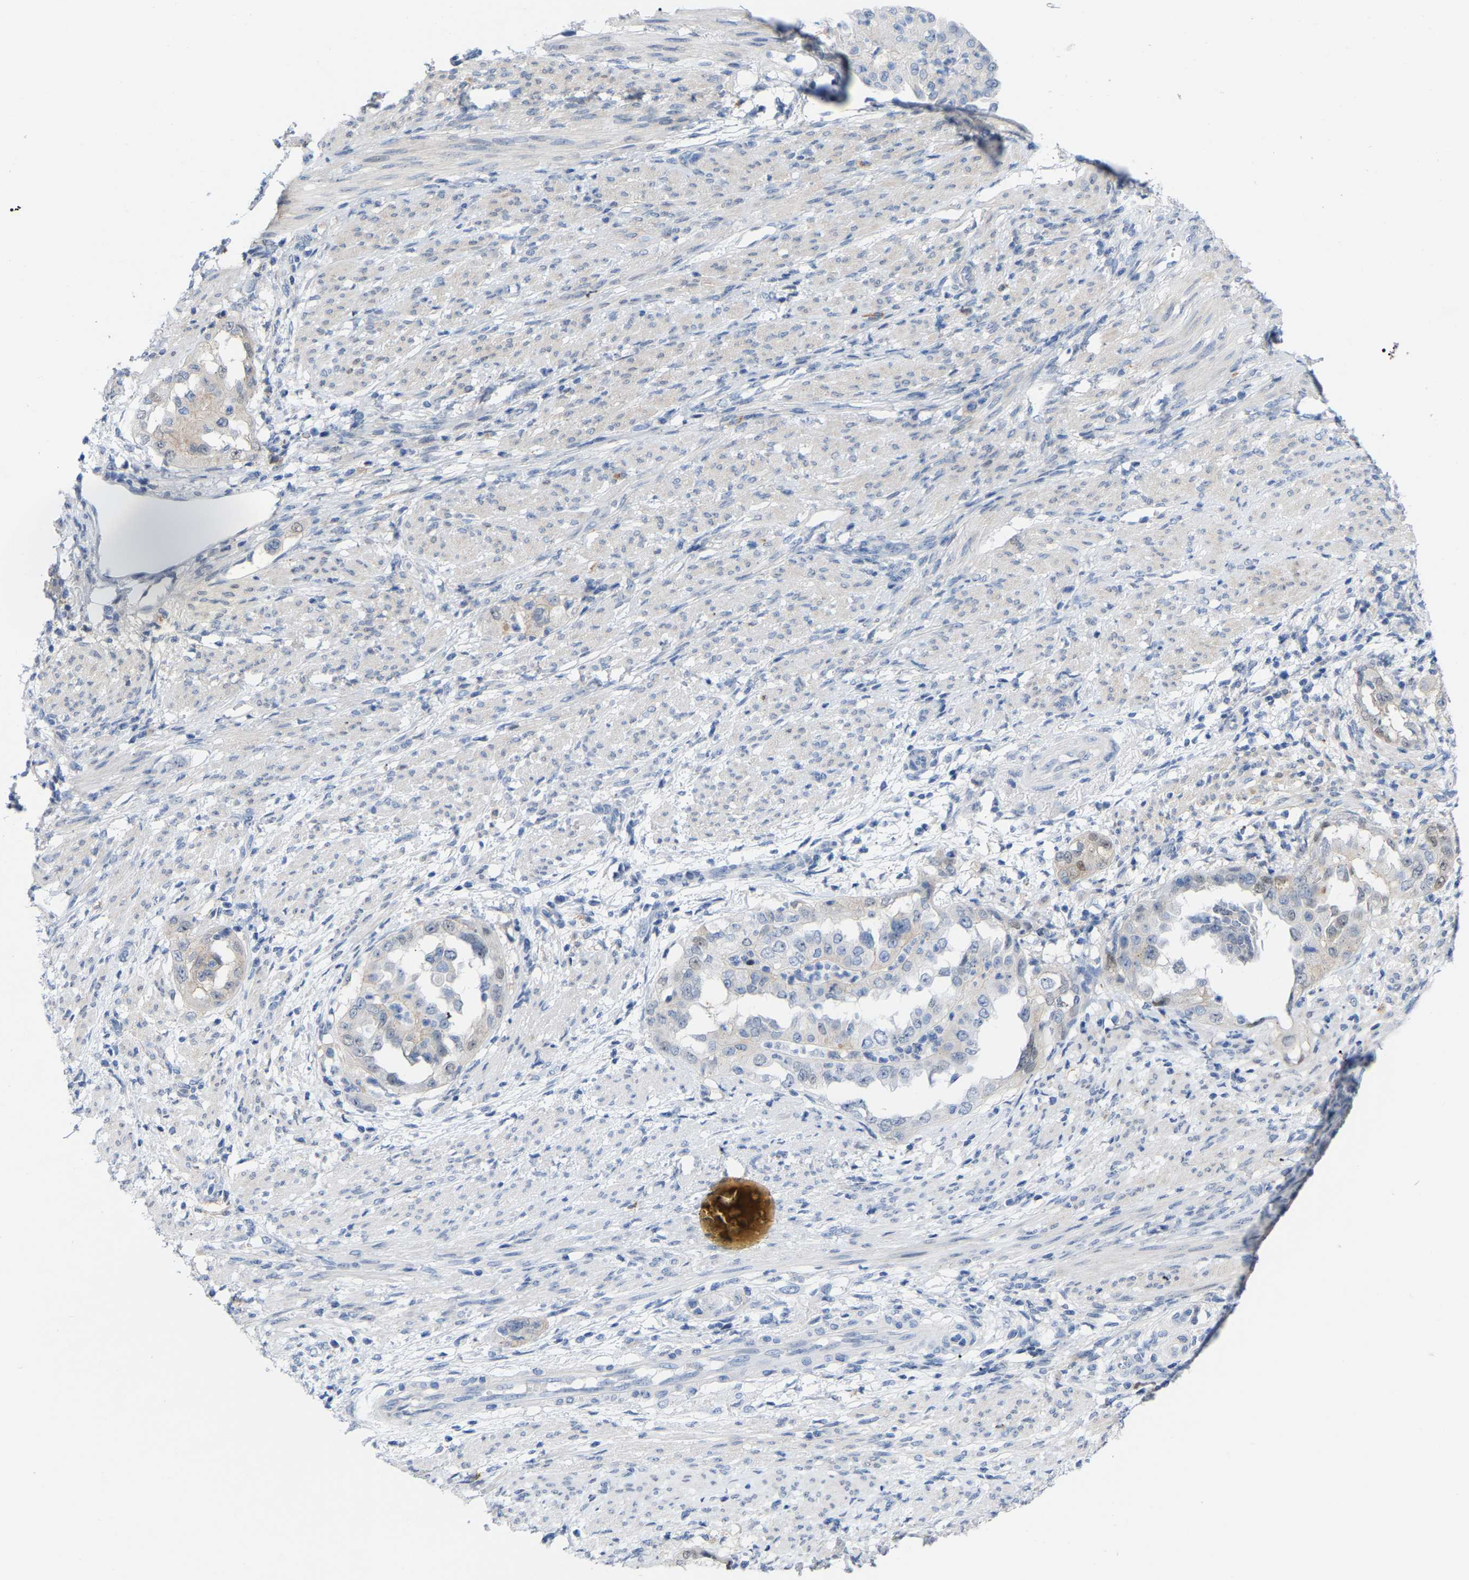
{"staining": {"intensity": "negative", "quantity": "none", "location": "none"}, "tissue": "endometrial cancer", "cell_type": "Tumor cells", "image_type": "cancer", "snomed": [{"axis": "morphology", "description": "Adenocarcinoma, NOS"}, {"axis": "topography", "description": "Endometrium"}], "caption": "A photomicrograph of endometrial cancer stained for a protein demonstrates no brown staining in tumor cells.", "gene": "ABTB2", "patient": {"sex": "female", "age": 85}}